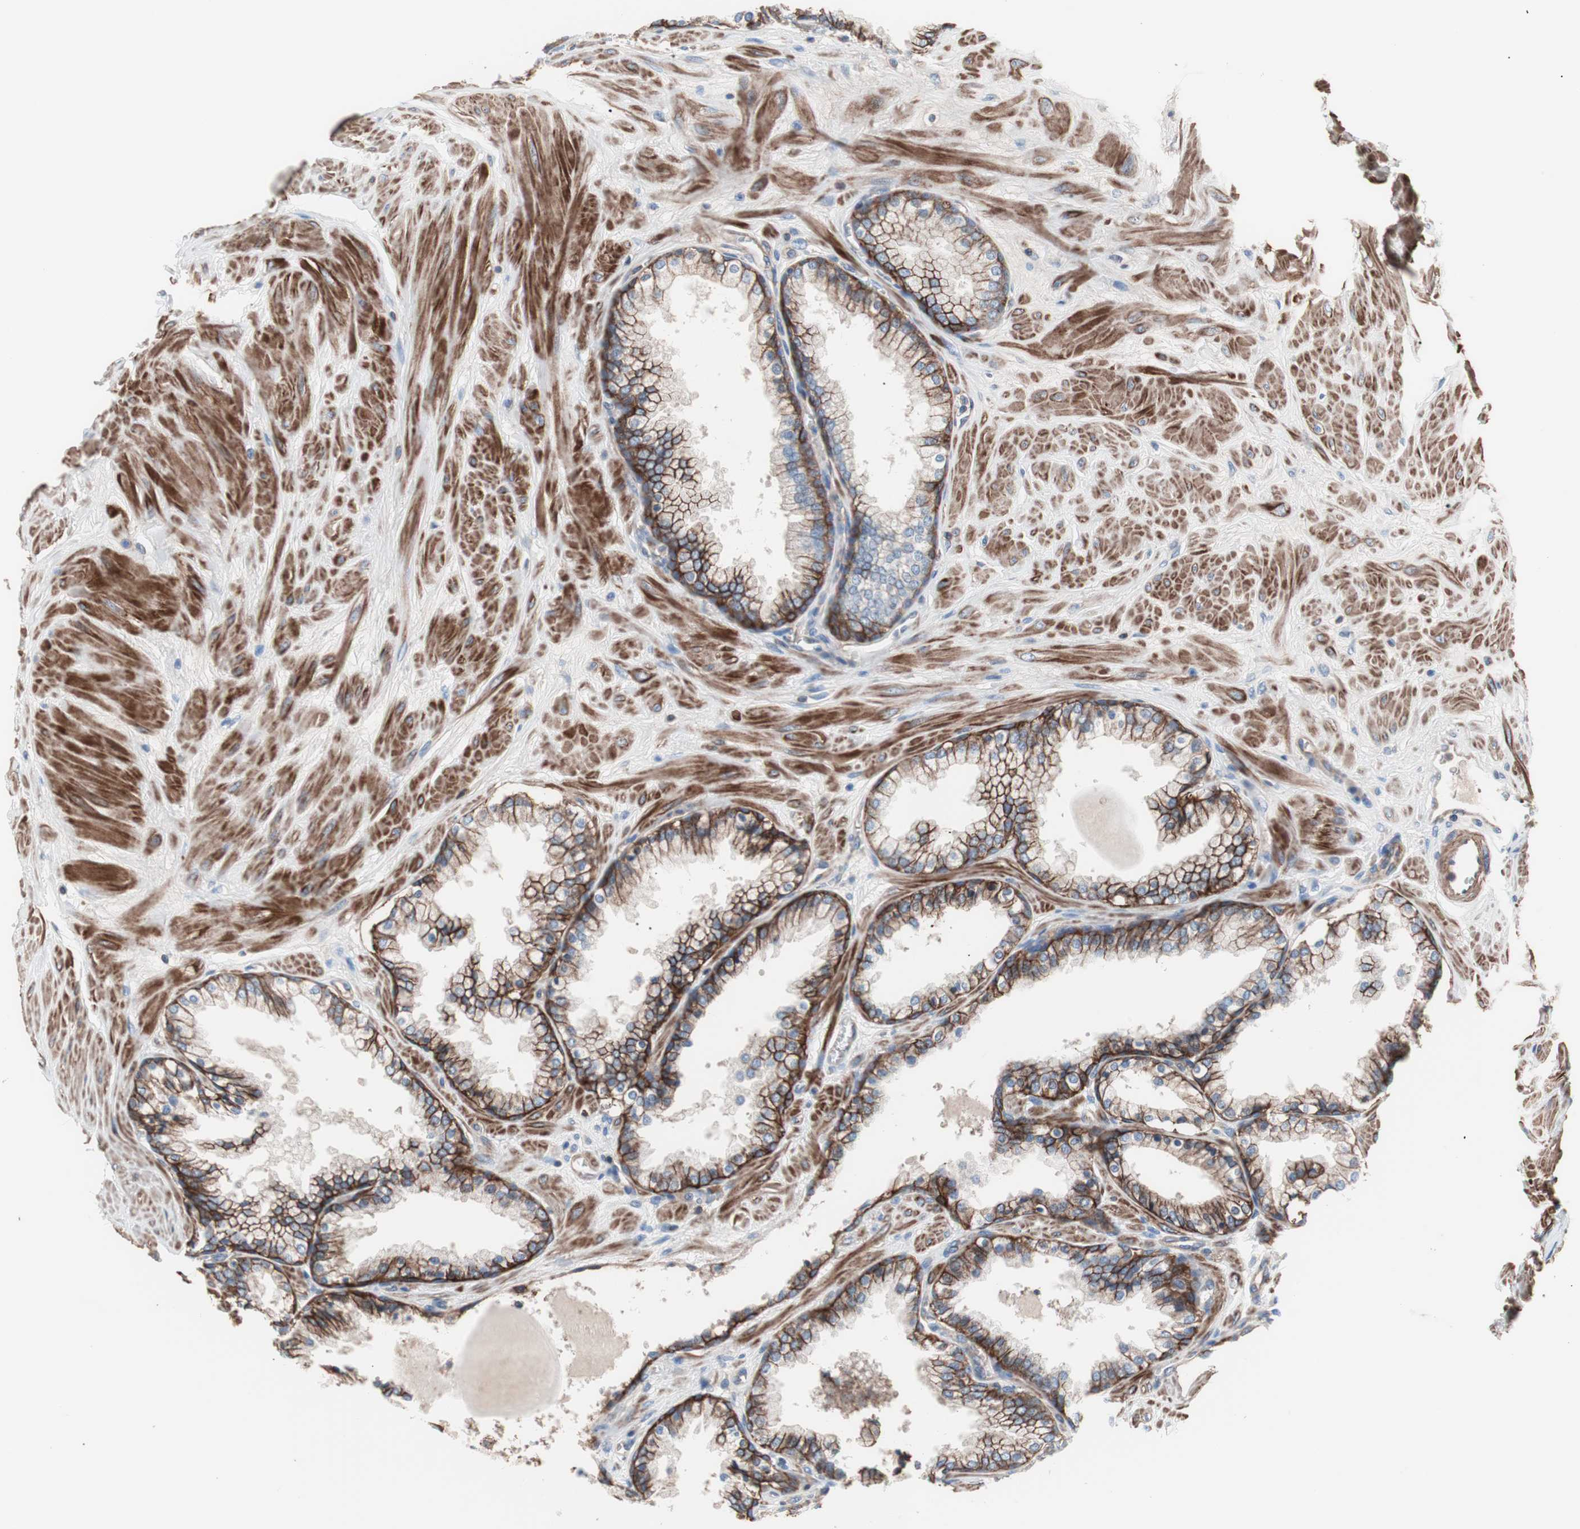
{"staining": {"intensity": "strong", "quantity": ">75%", "location": "cytoplasmic/membranous"}, "tissue": "prostate", "cell_type": "Glandular cells", "image_type": "normal", "snomed": [{"axis": "morphology", "description": "Normal tissue, NOS"}, {"axis": "topography", "description": "Prostate"}], "caption": "Glandular cells display high levels of strong cytoplasmic/membranous positivity in approximately >75% of cells in benign prostate.", "gene": "GPR160", "patient": {"sex": "male", "age": 51}}